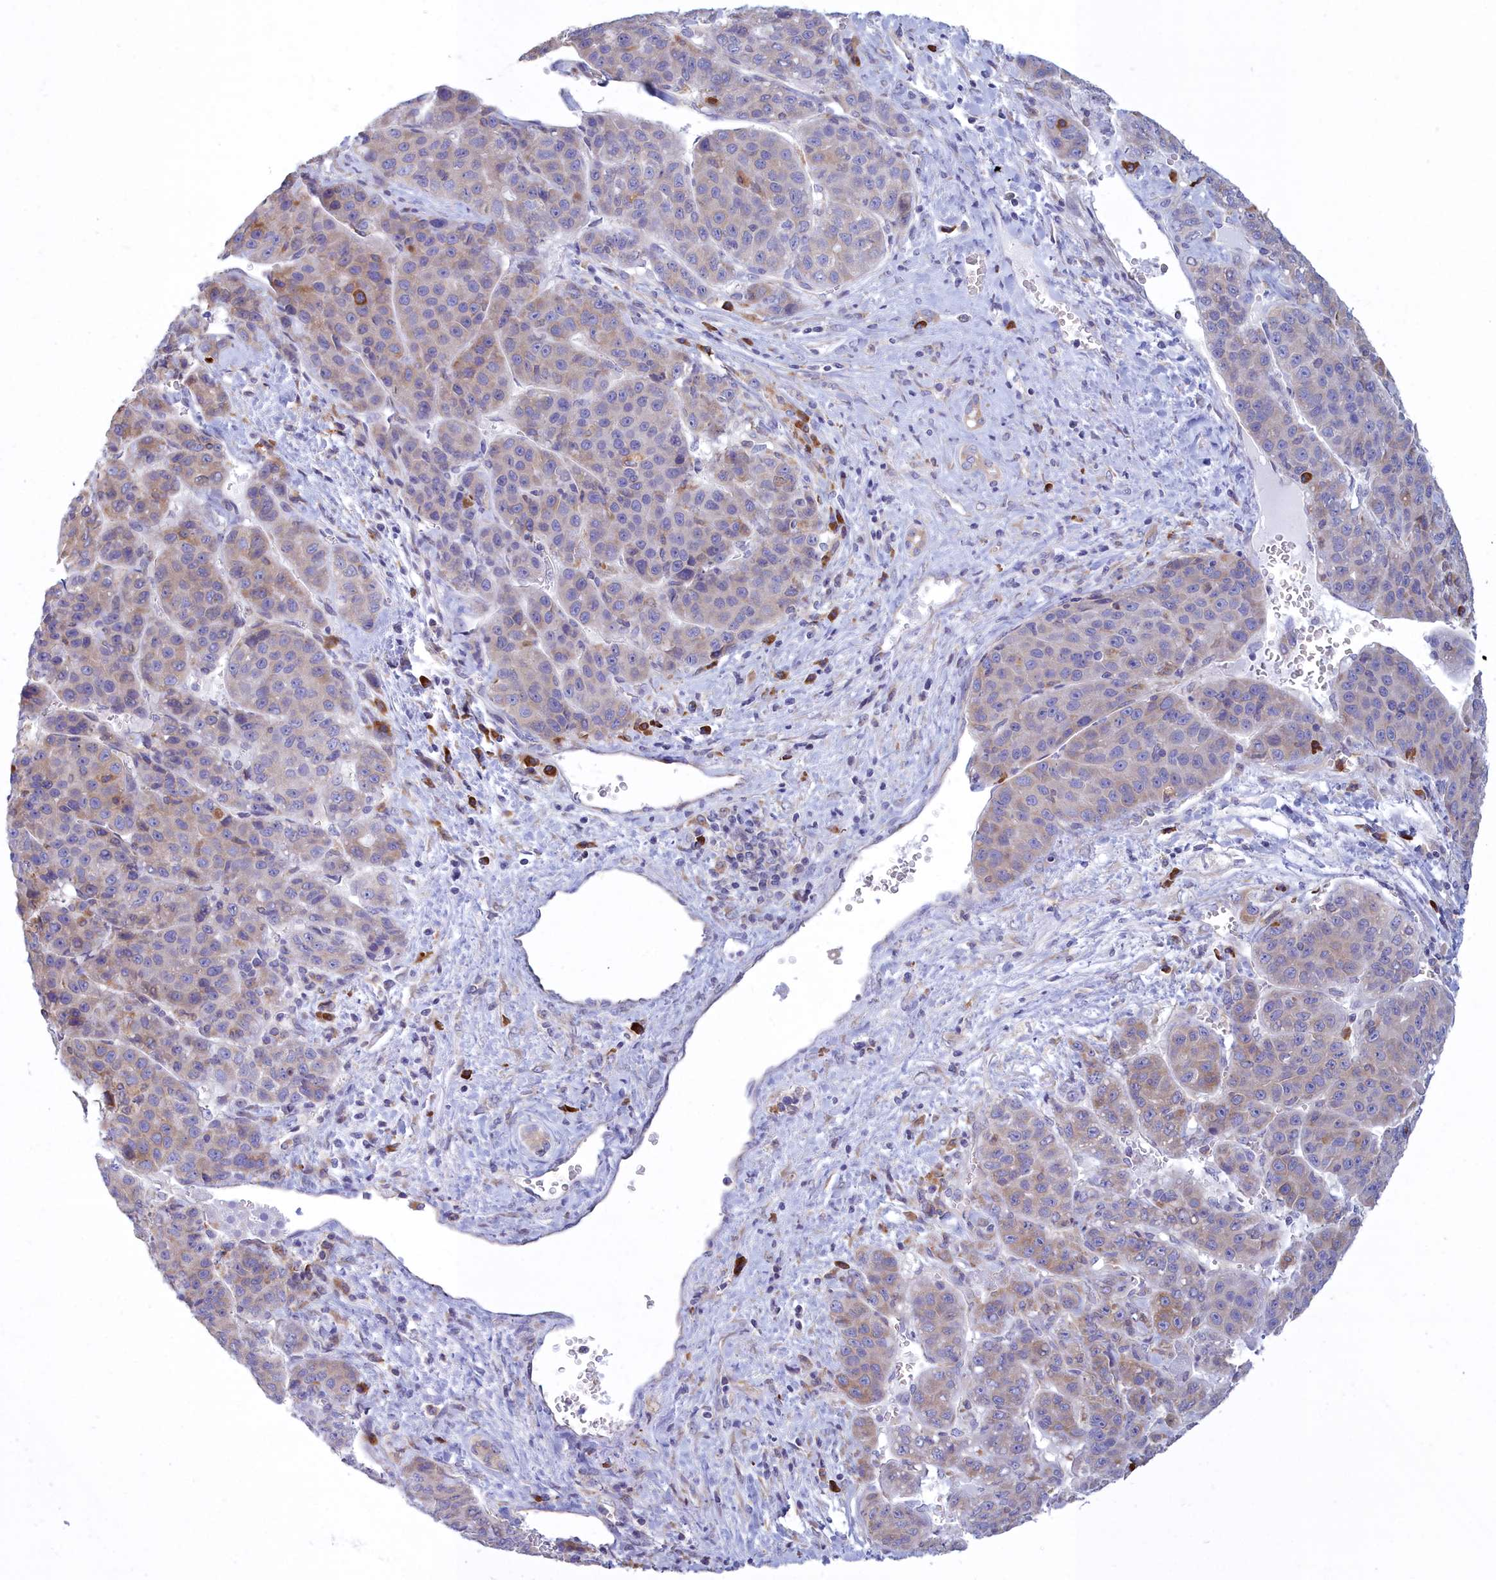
{"staining": {"intensity": "weak", "quantity": "25%-75%", "location": "cytoplasmic/membranous"}, "tissue": "liver cancer", "cell_type": "Tumor cells", "image_type": "cancer", "snomed": [{"axis": "morphology", "description": "Carcinoma, Hepatocellular, NOS"}, {"axis": "topography", "description": "Liver"}], "caption": "Tumor cells display weak cytoplasmic/membranous positivity in about 25%-75% of cells in liver cancer (hepatocellular carcinoma). The staining was performed using DAB (3,3'-diaminobenzidine) to visualize the protein expression in brown, while the nuclei were stained in blue with hematoxylin (Magnification: 20x).", "gene": "HM13", "patient": {"sex": "female", "age": 53}}